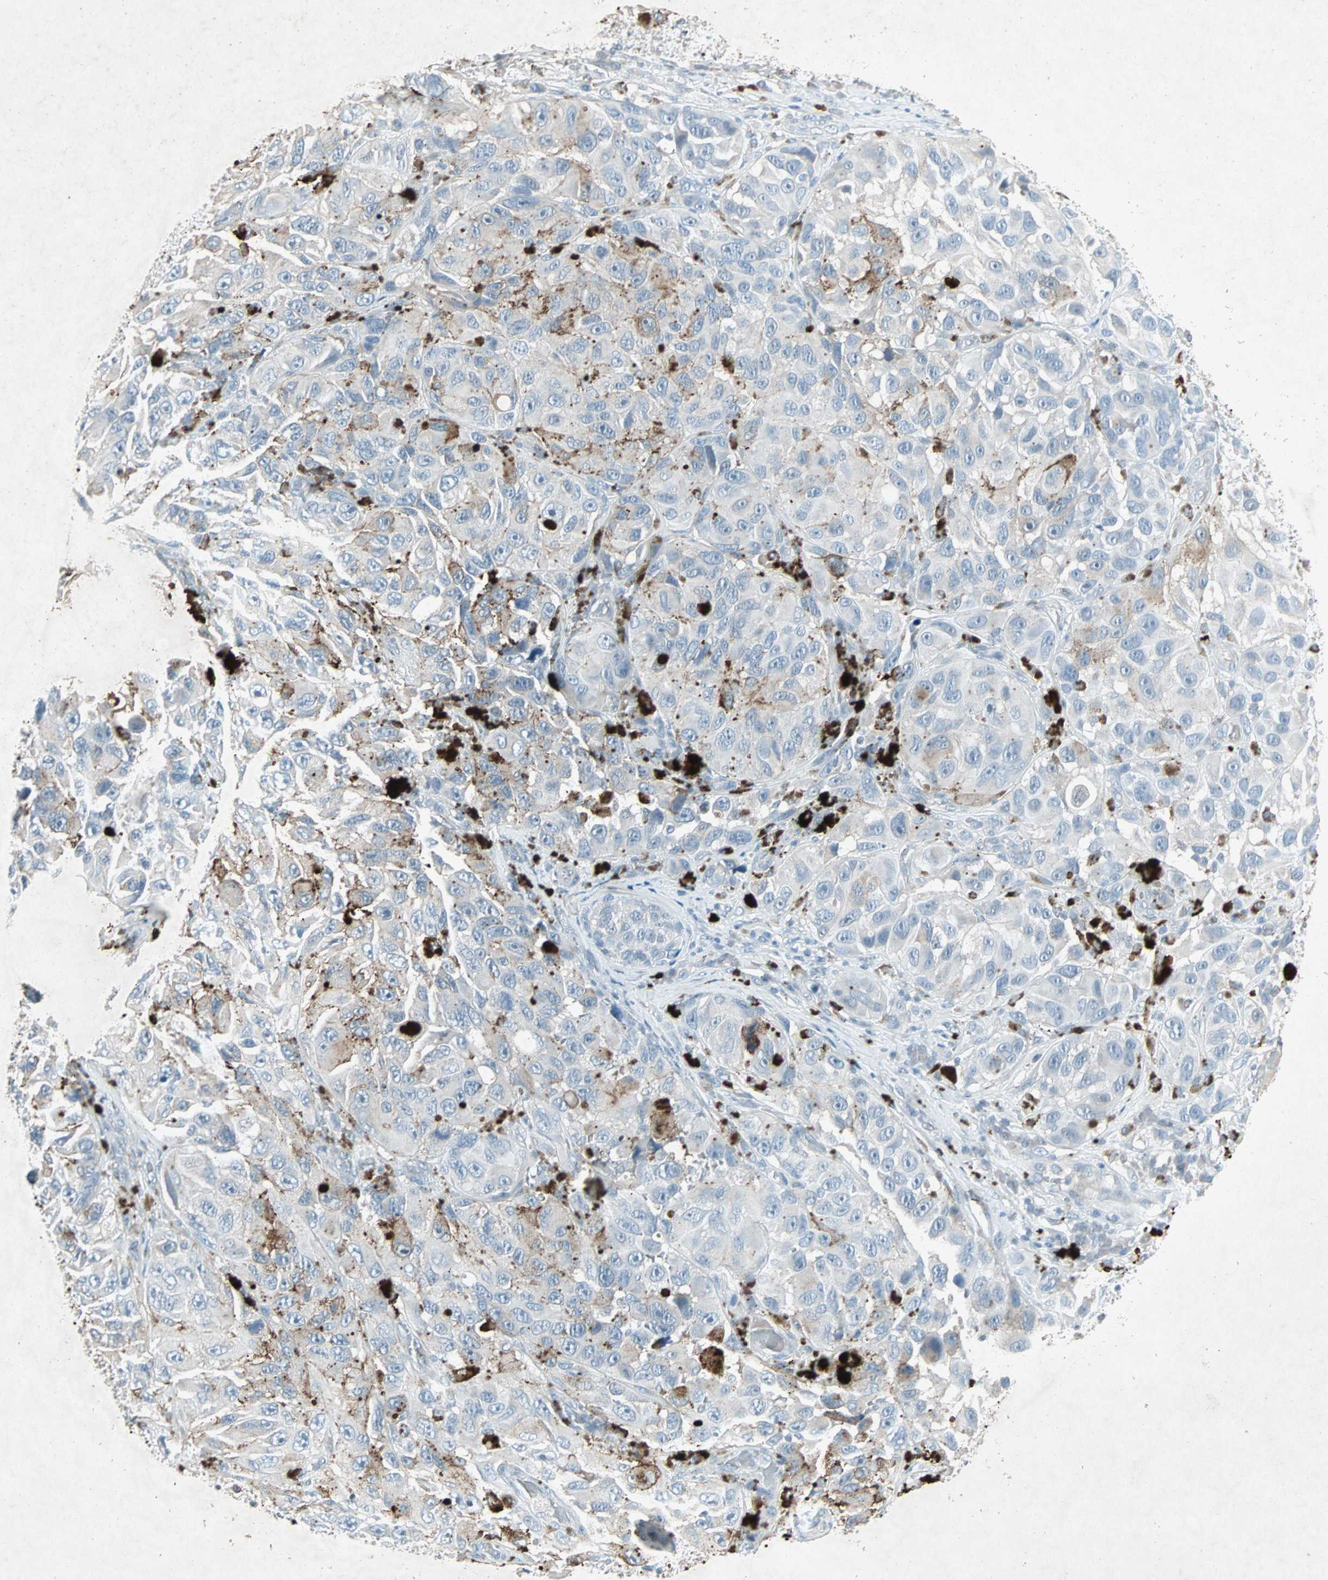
{"staining": {"intensity": "negative", "quantity": "none", "location": "none"}, "tissue": "melanoma", "cell_type": "Tumor cells", "image_type": "cancer", "snomed": [{"axis": "morphology", "description": "Malignant melanoma, NOS"}, {"axis": "topography", "description": "Skin"}], "caption": "The immunohistochemistry micrograph has no significant staining in tumor cells of melanoma tissue.", "gene": "LANCL3", "patient": {"sex": "female", "age": 73}}